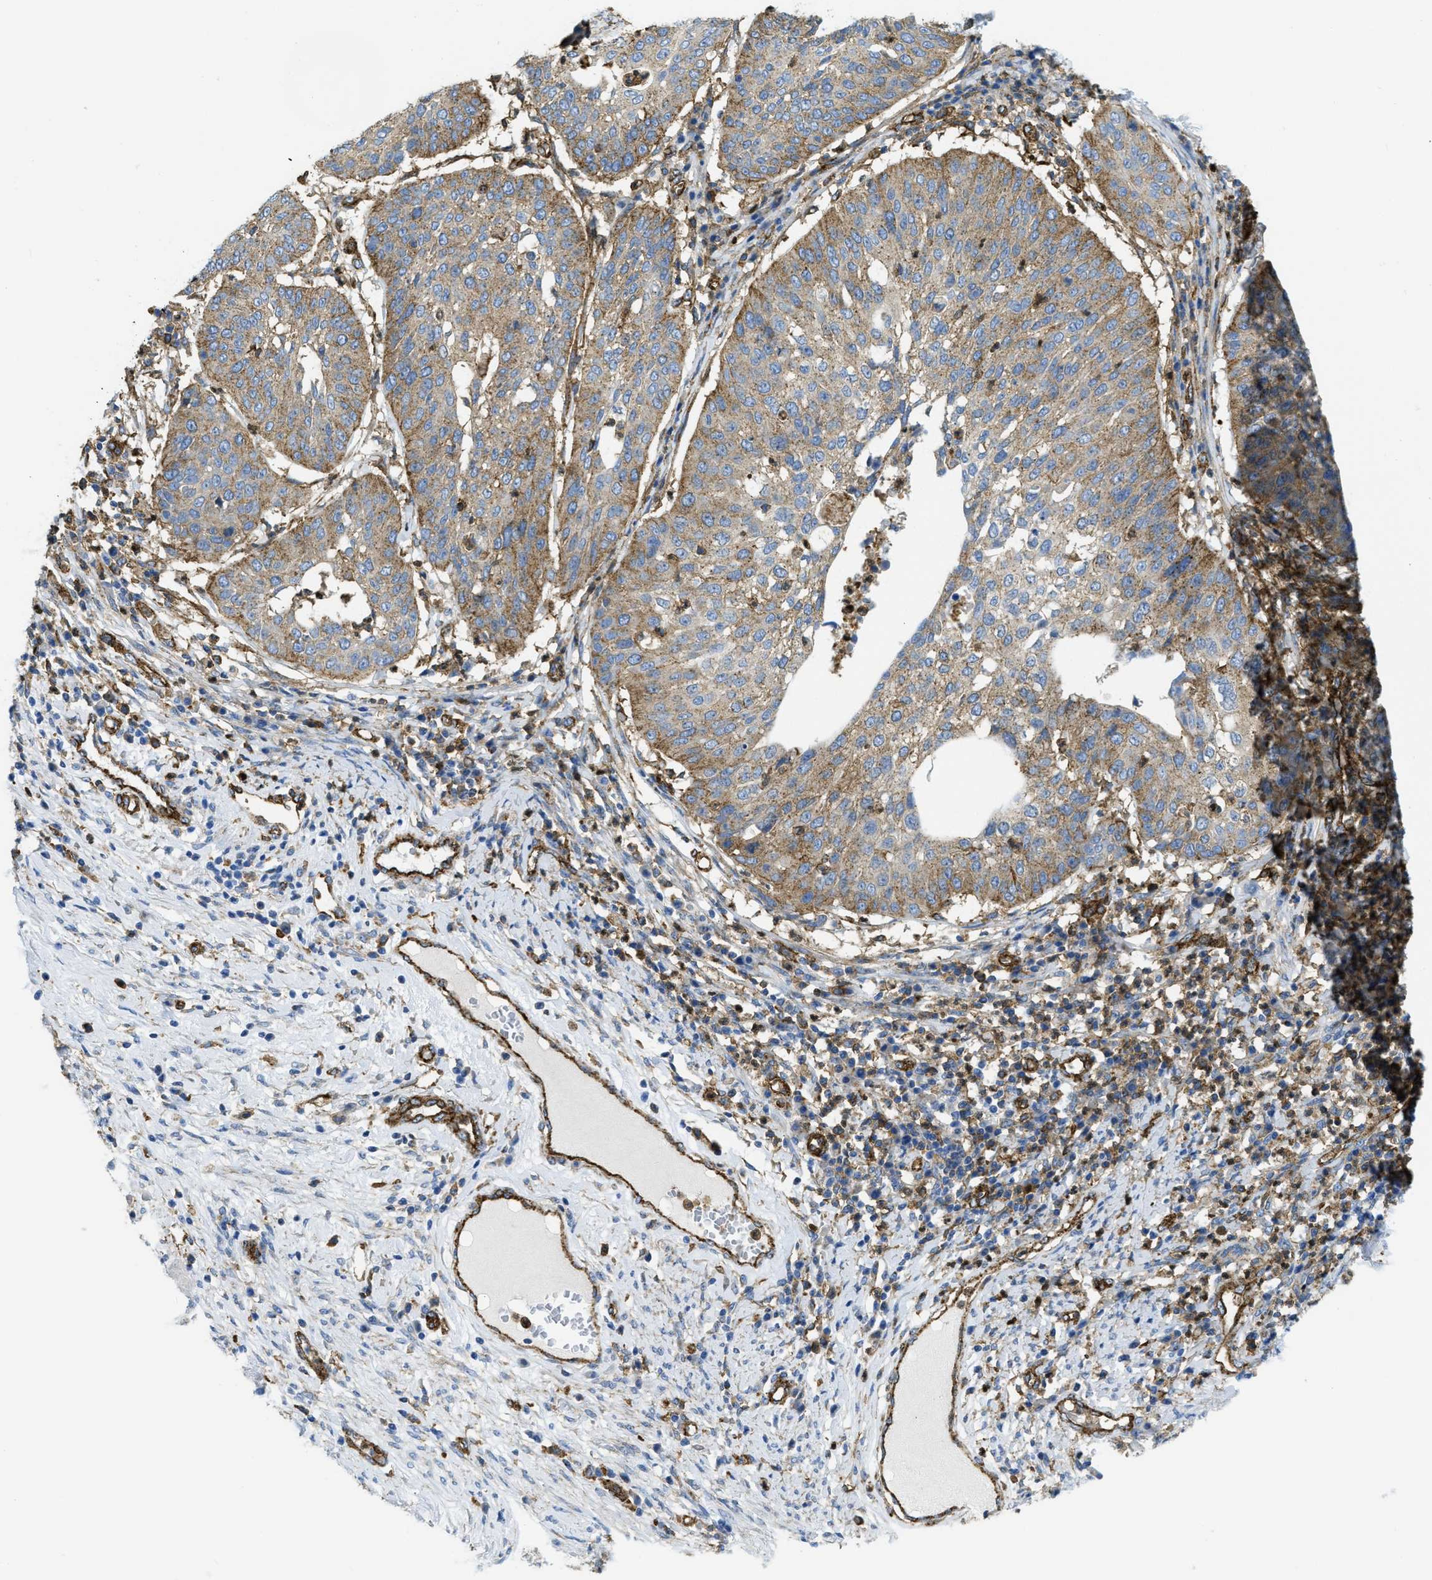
{"staining": {"intensity": "weak", "quantity": ">75%", "location": "cytoplasmic/membranous"}, "tissue": "cervical cancer", "cell_type": "Tumor cells", "image_type": "cancer", "snomed": [{"axis": "morphology", "description": "Normal tissue, NOS"}, {"axis": "morphology", "description": "Squamous cell carcinoma, NOS"}, {"axis": "topography", "description": "Cervix"}], "caption": "IHC of squamous cell carcinoma (cervical) exhibits low levels of weak cytoplasmic/membranous expression in about >75% of tumor cells.", "gene": "HIP1", "patient": {"sex": "female", "age": 39}}